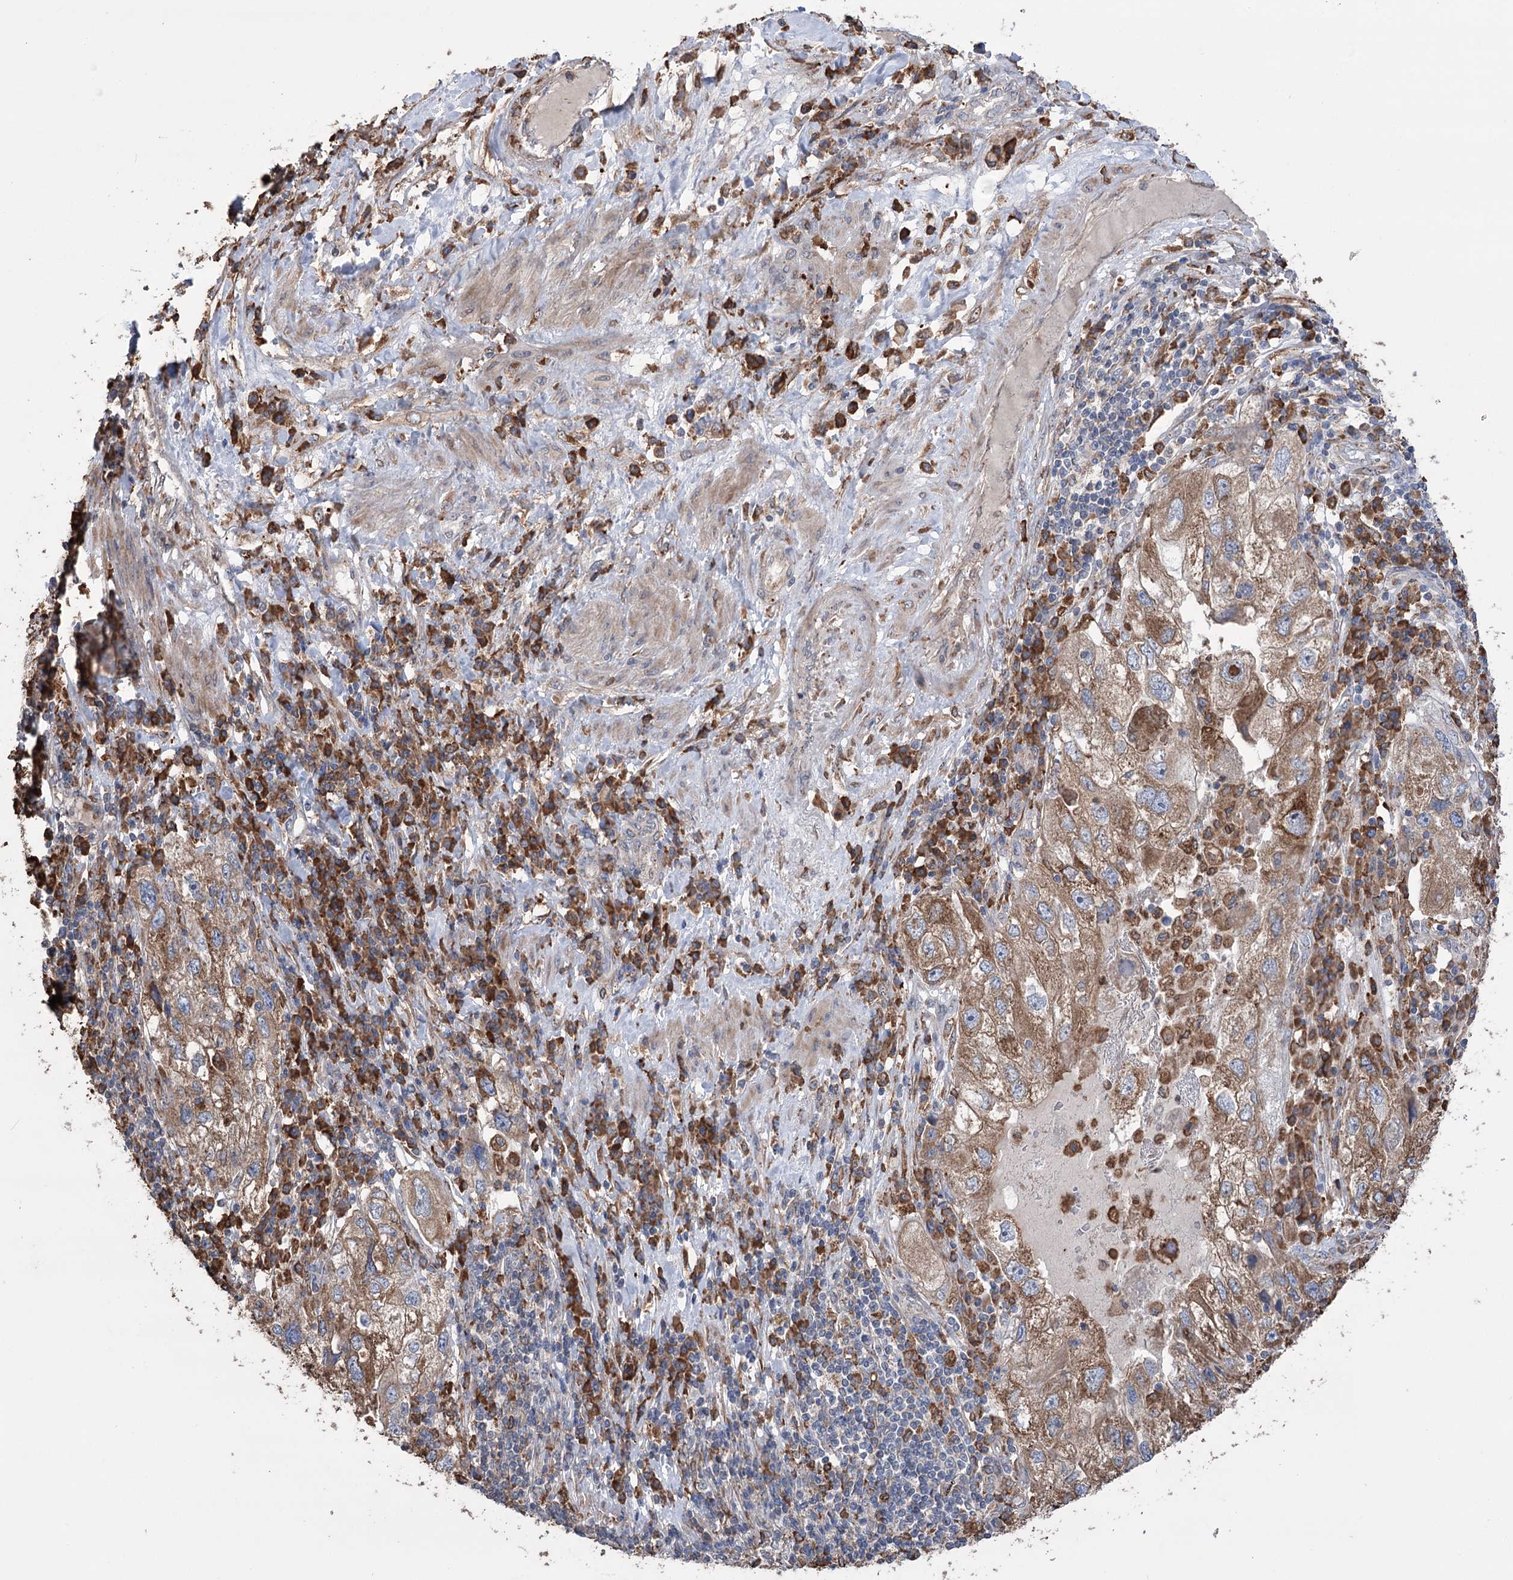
{"staining": {"intensity": "moderate", "quantity": ">75%", "location": "cytoplasmic/membranous"}, "tissue": "endometrial cancer", "cell_type": "Tumor cells", "image_type": "cancer", "snomed": [{"axis": "morphology", "description": "Adenocarcinoma, NOS"}, {"axis": "topography", "description": "Endometrium"}], "caption": "About >75% of tumor cells in human adenocarcinoma (endometrial) display moderate cytoplasmic/membranous protein positivity as visualized by brown immunohistochemical staining.", "gene": "TRIM71", "patient": {"sex": "female", "age": 49}}